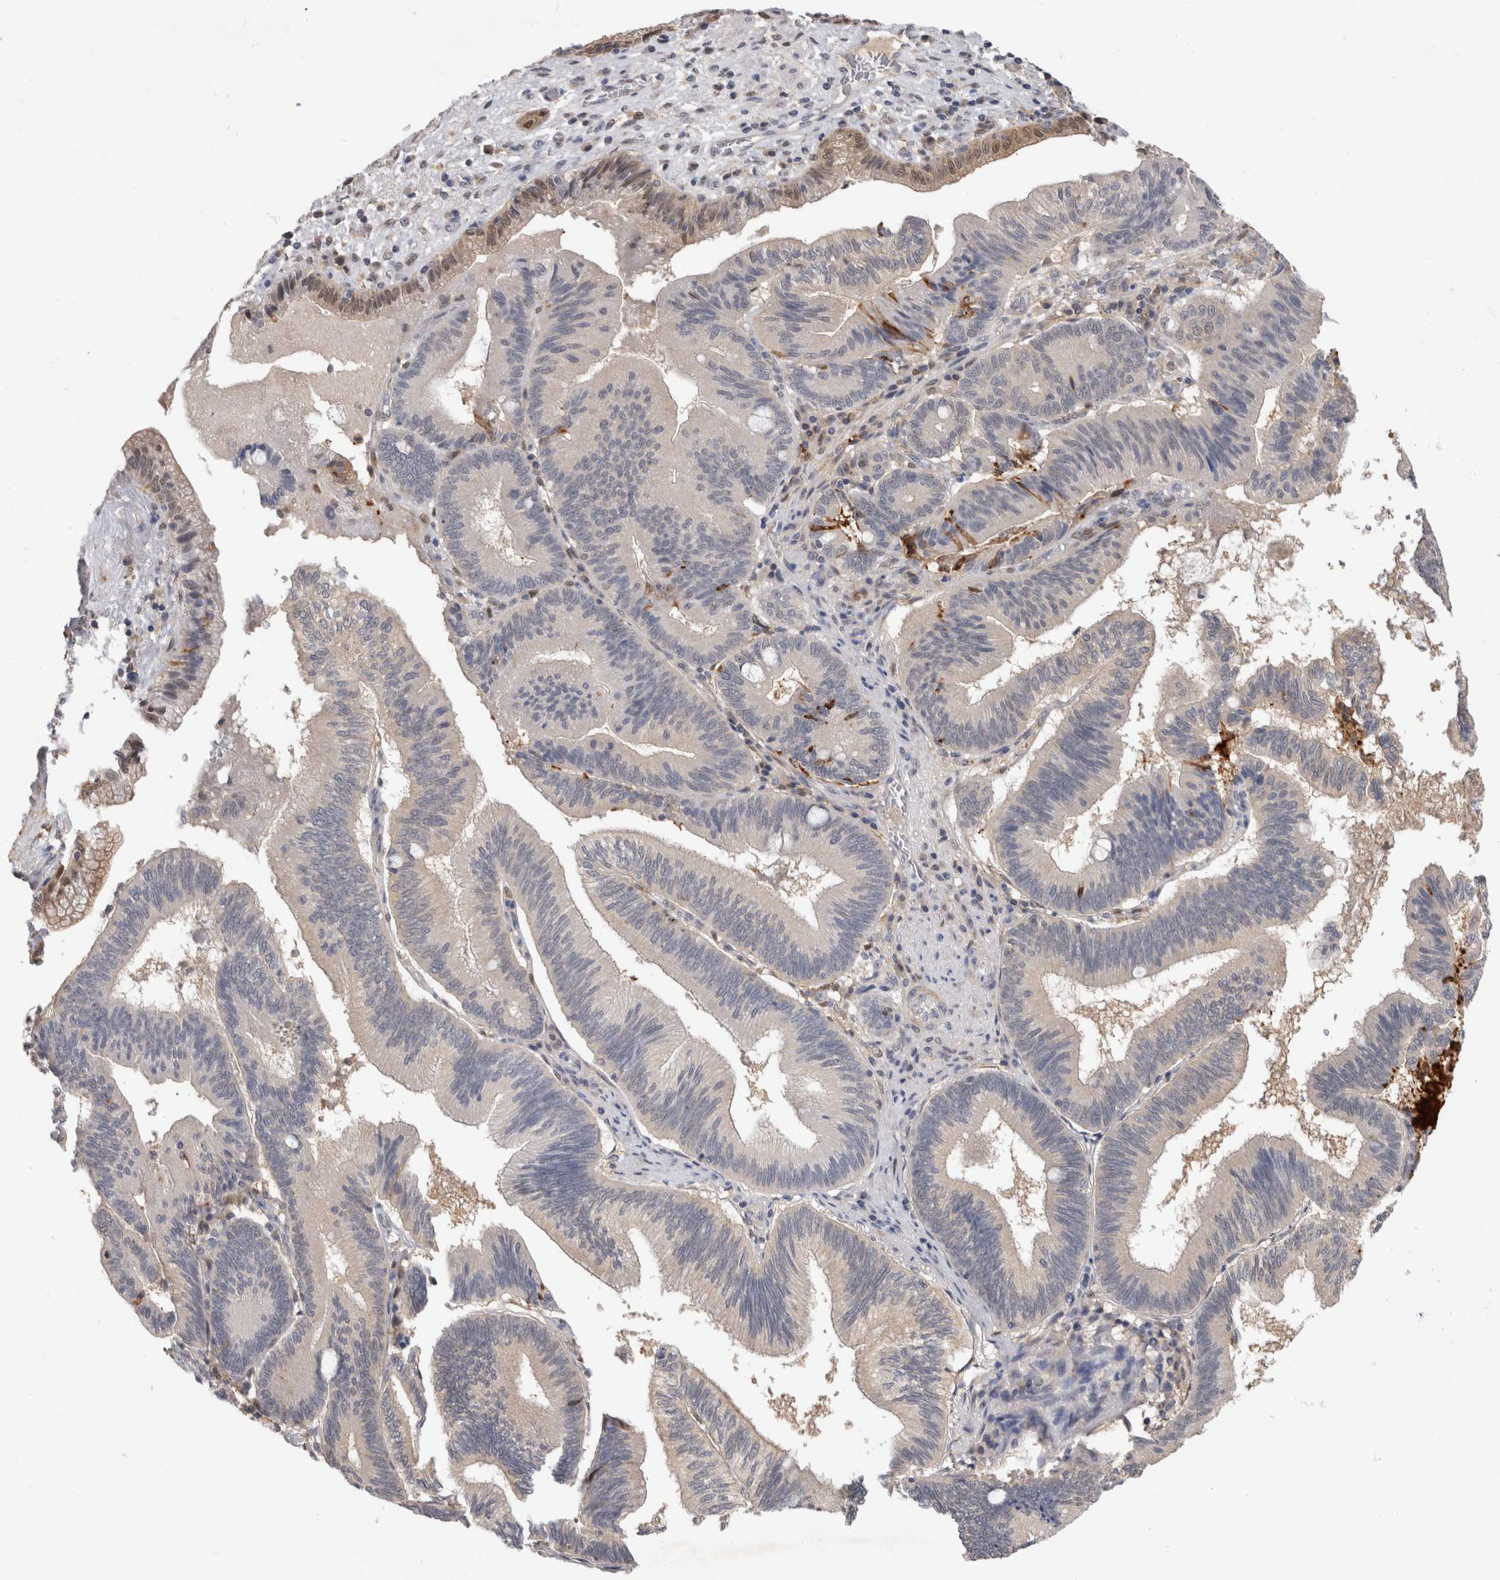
{"staining": {"intensity": "weak", "quantity": "<25%", "location": "nuclear"}, "tissue": "pancreatic cancer", "cell_type": "Tumor cells", "image_type": "cancer", "snomed": [{"axis": "morphology", "description": "Adenocarcinoma, NOS"}, {"axis": "topography", "description": "Pancreas"}], "caption": "This is a photomicrograph of IHC staining of adenocarcinoma (pancreatic), which shows no expression in tumor cells.", "gene": "PGM1", "patient": {"sex": "male", "age": 82}}